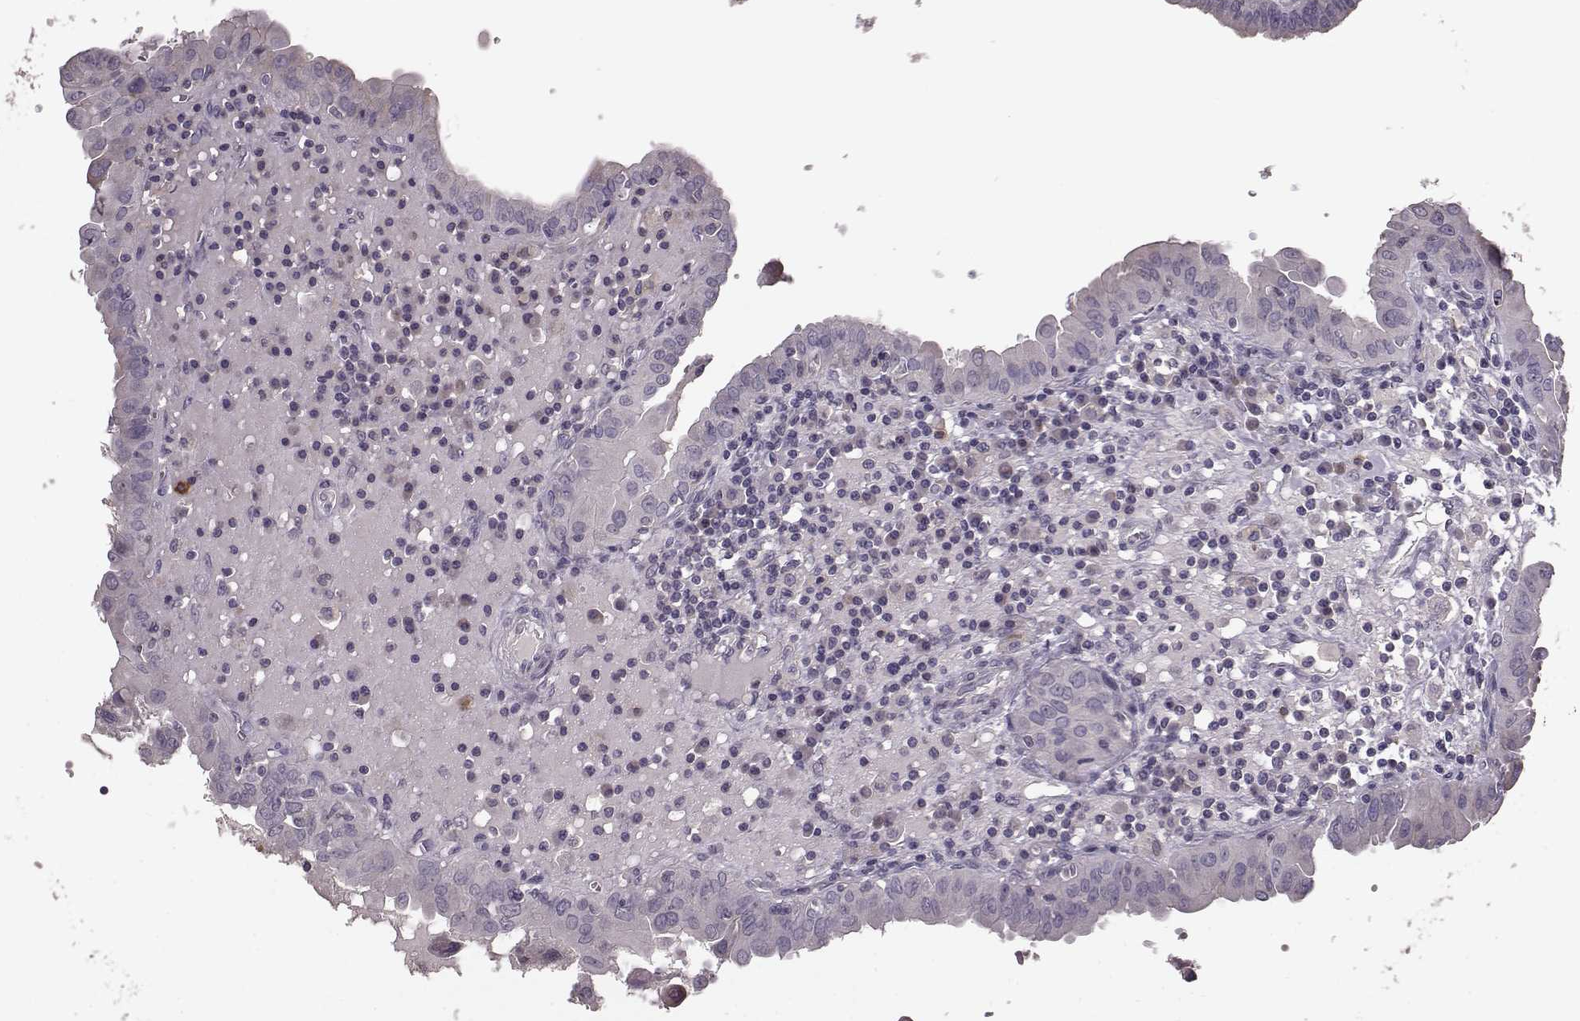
{"staining": {"intensity": "negative", "quantity": "none", "location": "none"}, "tissue": "thyroid cancer", "cell_type": "Tumor cells", "image_type": "cancer", "snomed": [{"axis": "morphology", "description": "Papillary adenocarcinoma, NOS"}, {"axis": "topography", "description": "Thyroid gland"}], "caption": "A high-resolution image shows immunohistochemistry staining of thyroid papillary adenocarcinoma, which shows no significant positivity in tumor cells. (Stains: DAB IHC with hematoxylin counter stain, Microscopy: brightfield microscopy at high magnification).", "gene": "SLC52A3", "patient": {"sex": "female", "age": 37}}